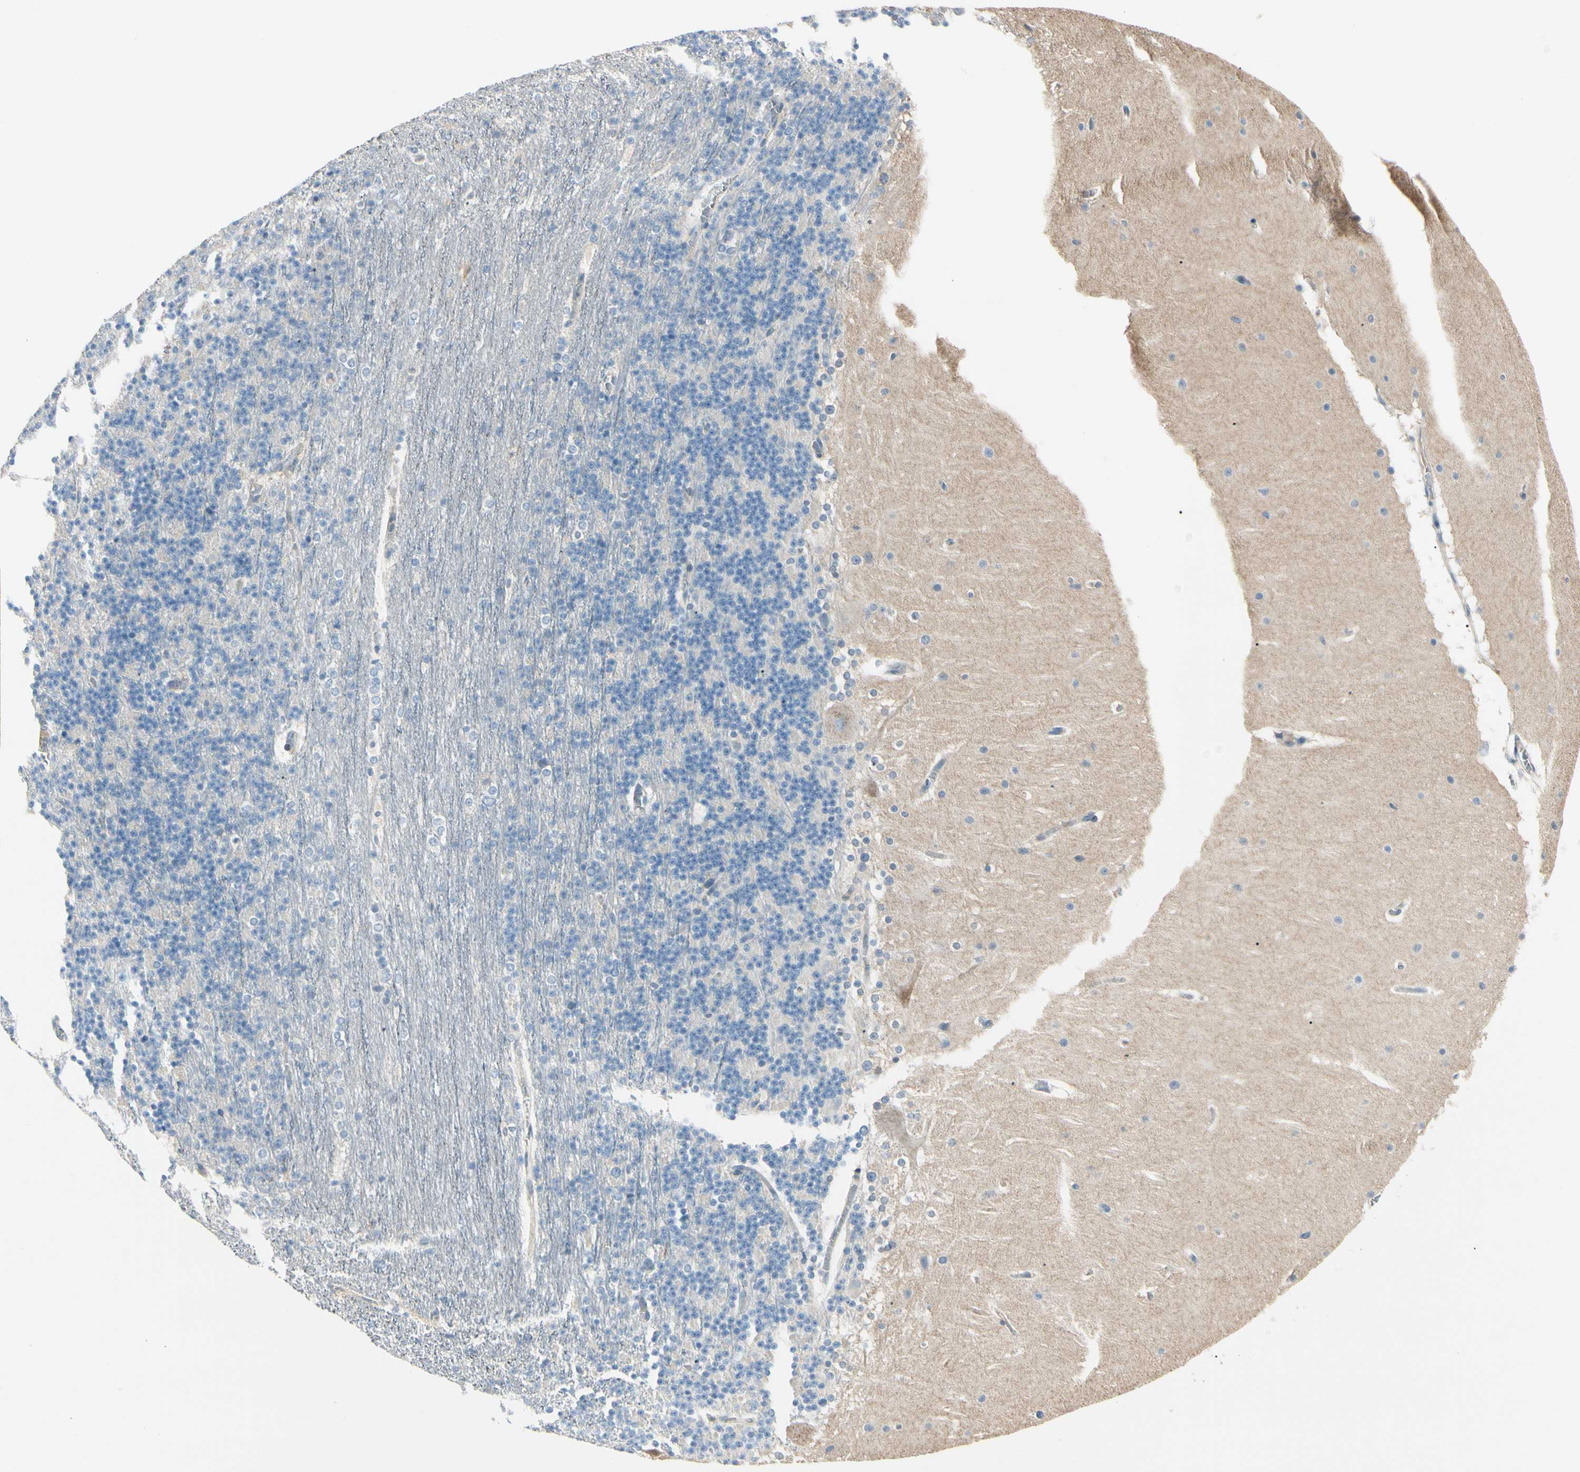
{"staining": {"intensity": "negative", "quantity": "none", "location": "none"}, "tissue": "cerebellum", "cell_type": "Cells in granular layer", "image_type": "normal", "snomed": [{"axis": "morphology", "description": "Normal tissue, NOS"}, {"axis": "topography", "description": "Cerebellum"}], "caption": "Immunohistochemistry (IHC) of normal human cerebellum displays no expression in cells in granular layer. (DAB (3,3'-diaminobenzidine) immunohistochemistry visualized using brightfield microscopy, high magnification).", "gene": "DUSP12", "patient": {"sex": "female", "age": 19}}